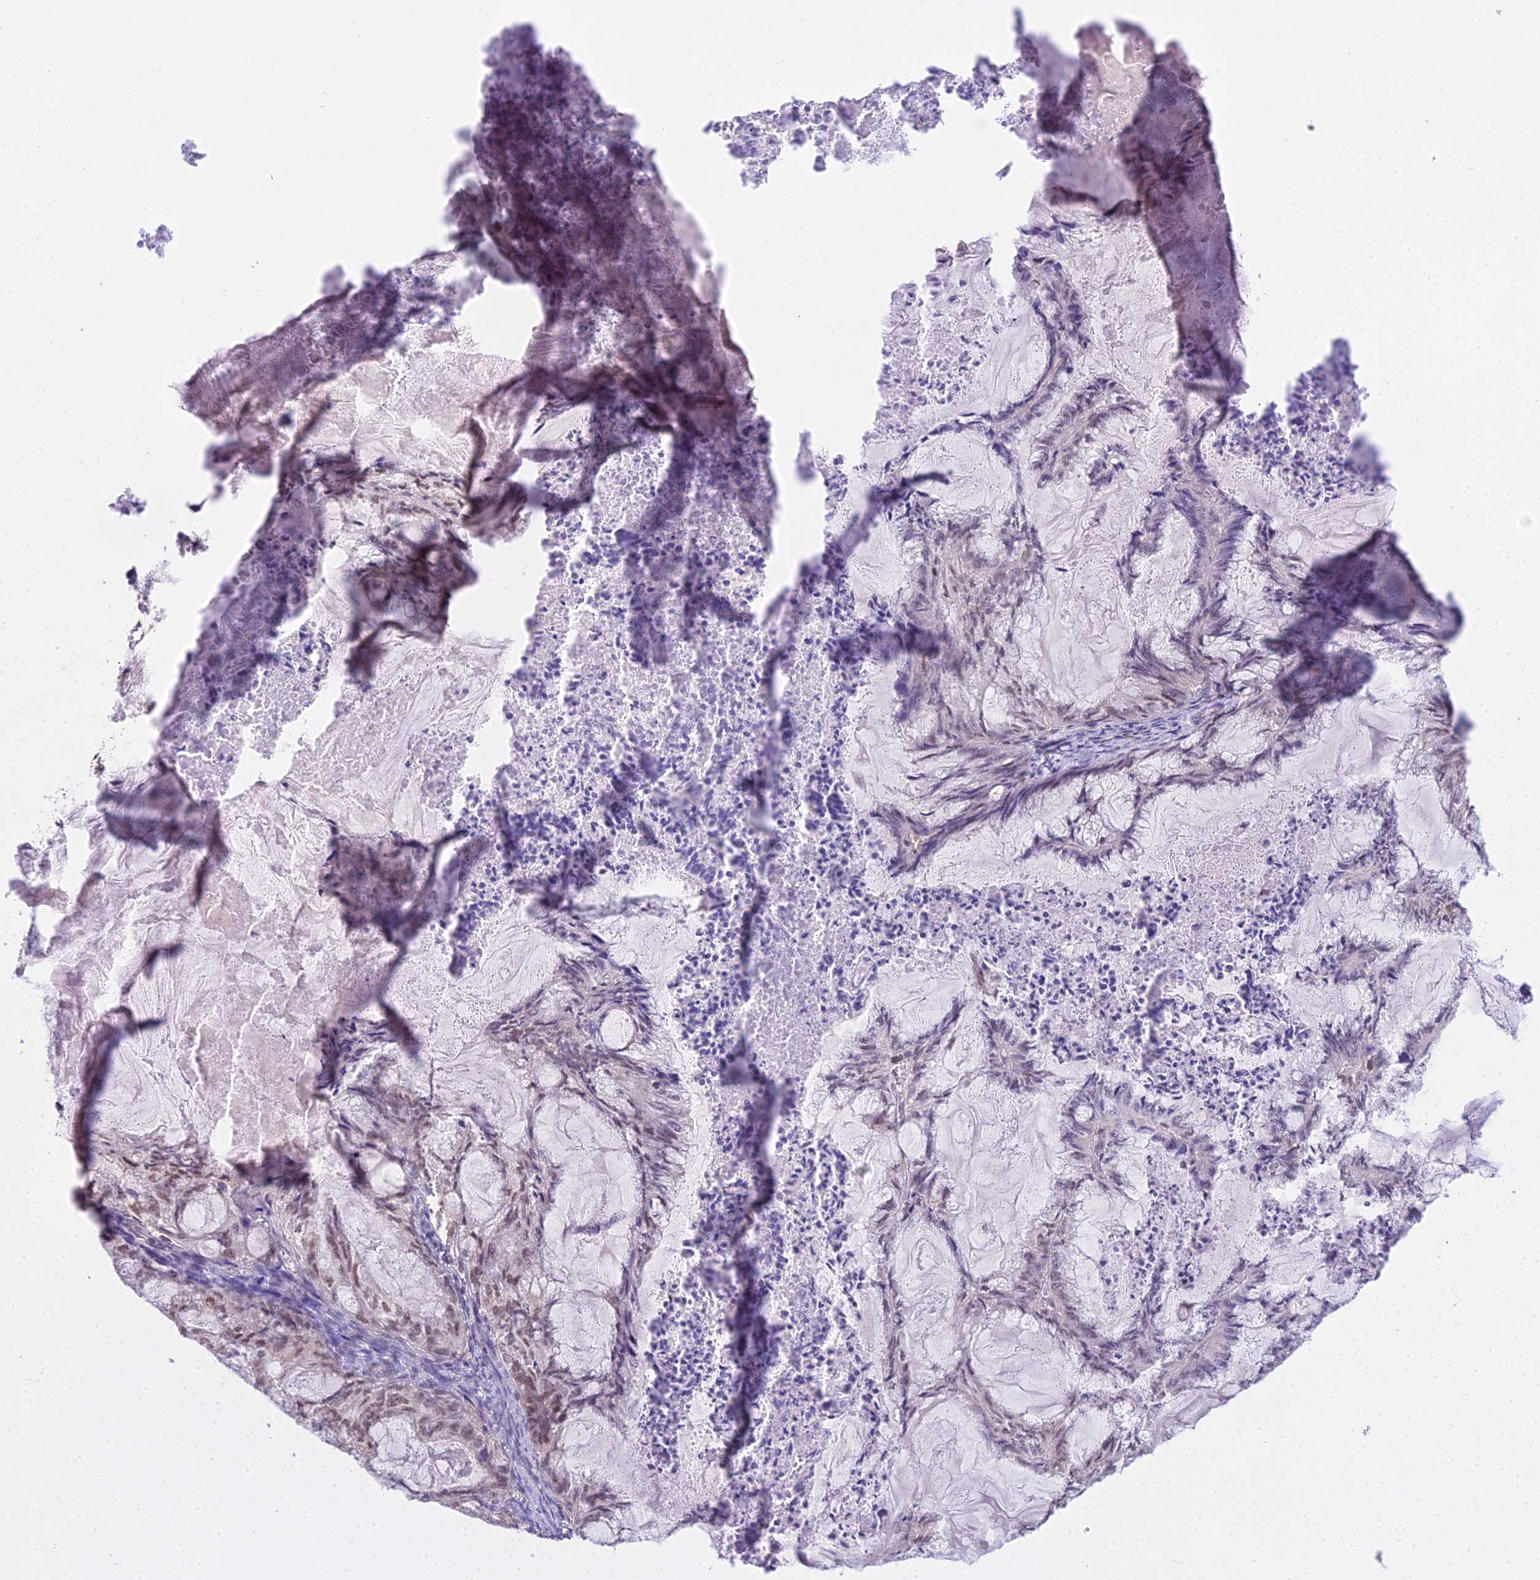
{"staining": {"intensity": "moderate", "quantity": "25%-75%", "location": "nuclear"}, "tissue": "endometrial cancer", "cell_type": "Tumor cells", "image_type": "cancer", "snomed": [{"axis": "morphology", "description": "Adenocarcinoma, NOS"}, {"axis": "topography", "description": "Endometrium"}], "caption": "Immunohistochemical staining of human endometrial adenocarcinoma reveals medium levels of moderate nuclear staining in about 25%-75% of tumor cells.", "gene": "MAT2A", "patient": {"sex": "female", "age": 86}}